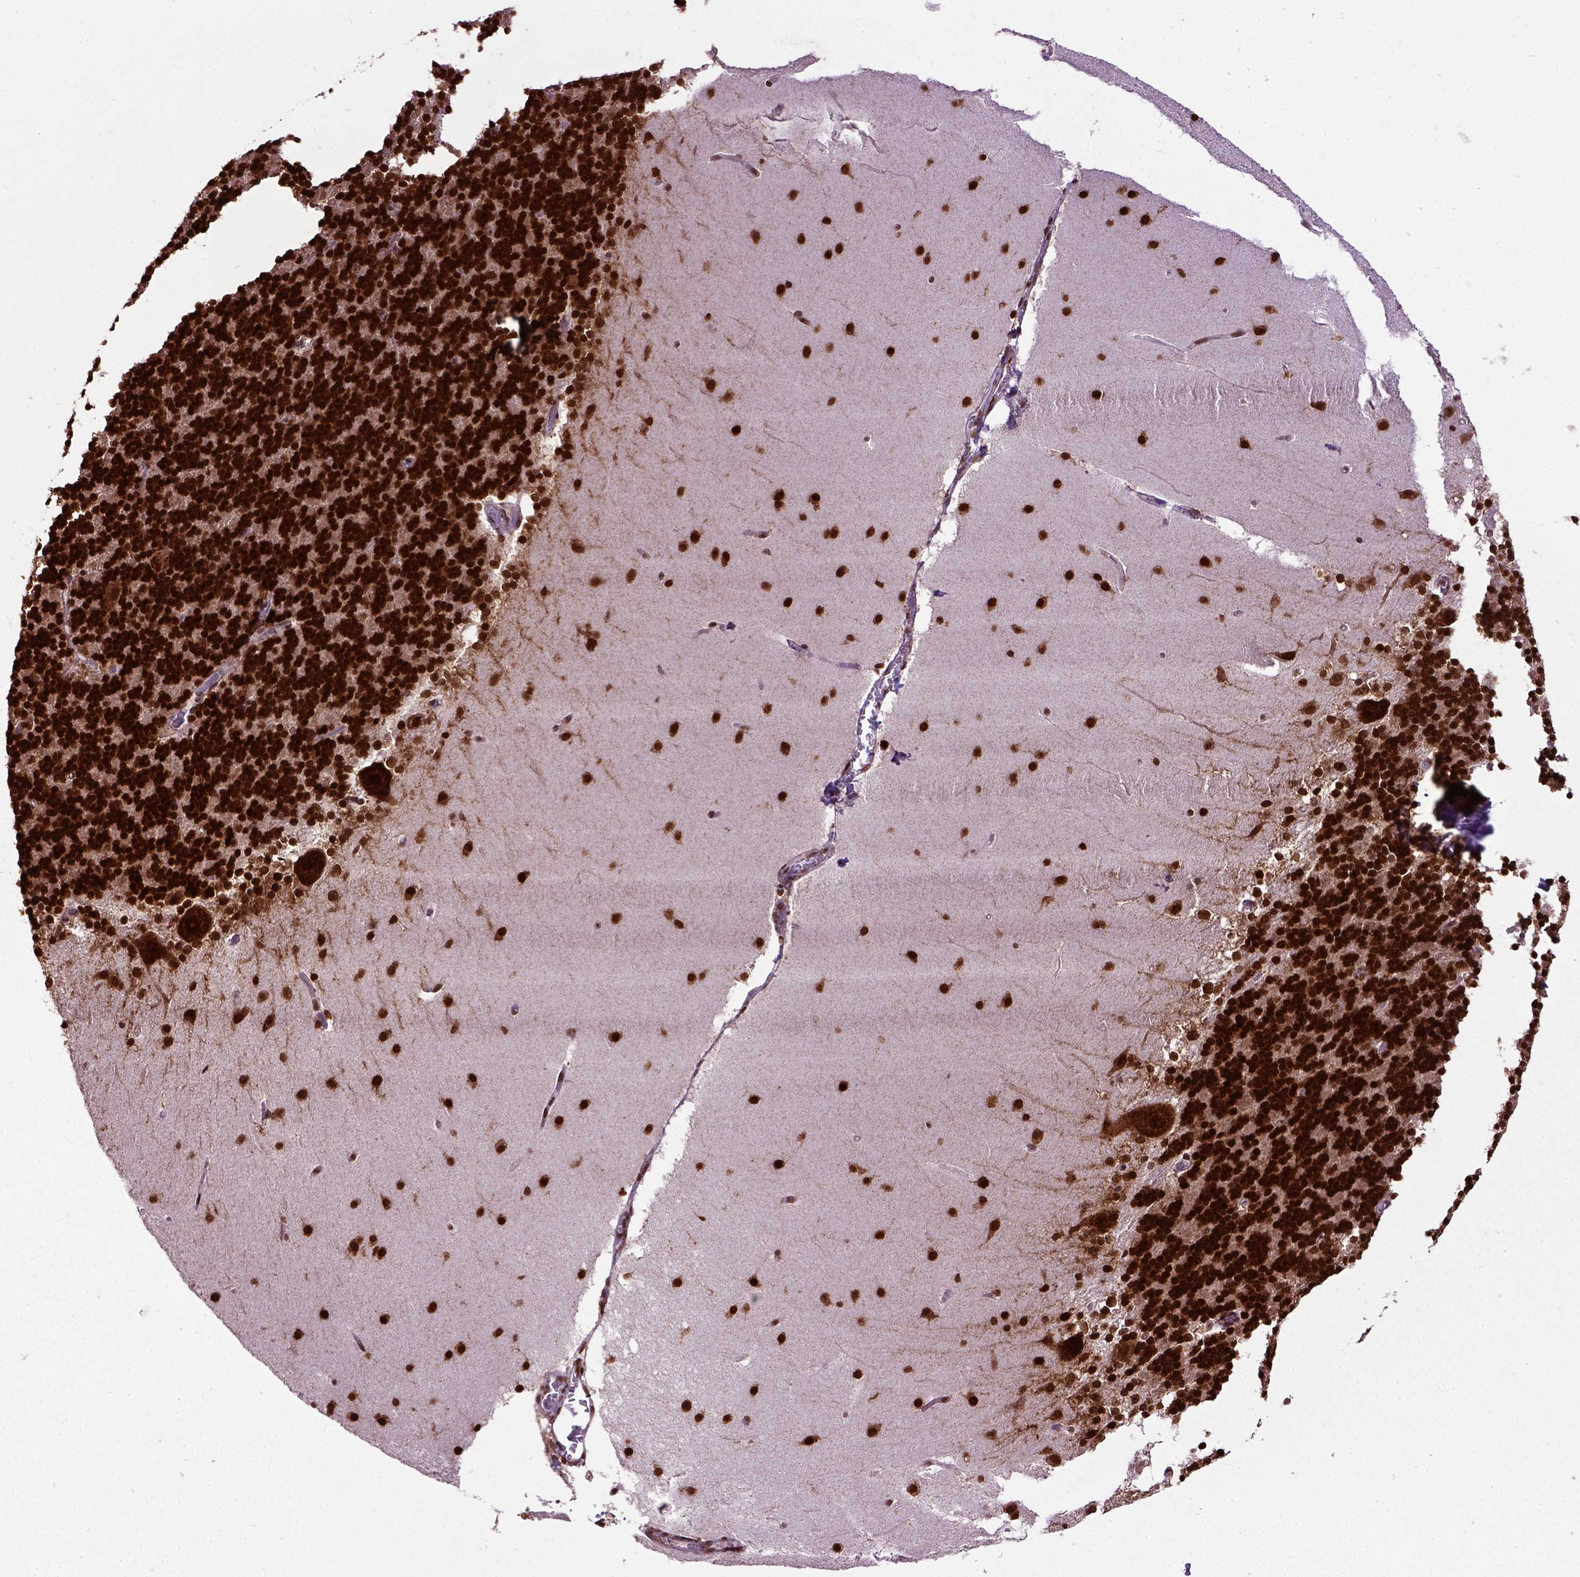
{"staining": {"intensity": "strong", "quantity": ">75%", "location": "nuclear"}, "tissue": "cerebellum", "cell_type": "Cells in granular layer", "image_type": "normal", "snomed": [{"axis": "morphology", "description": "Normal tissue, NOS"}, {"axis": "topography", "description": "Cerebellum"}], "caption": "DAB (3,3'-diaminobenzidine) immunohistochemical staining of benign human cerebellum displays strong nuclear protein positivity in about >75% of cells in granular layer. The staining was performed using DAB to visualize the protein expression in brown, while the nuclei were stained in blue with hematoxylin (Magnification: 20x).", "gene": "CELF1", "patient": {"sex": "female", "age": 19}}